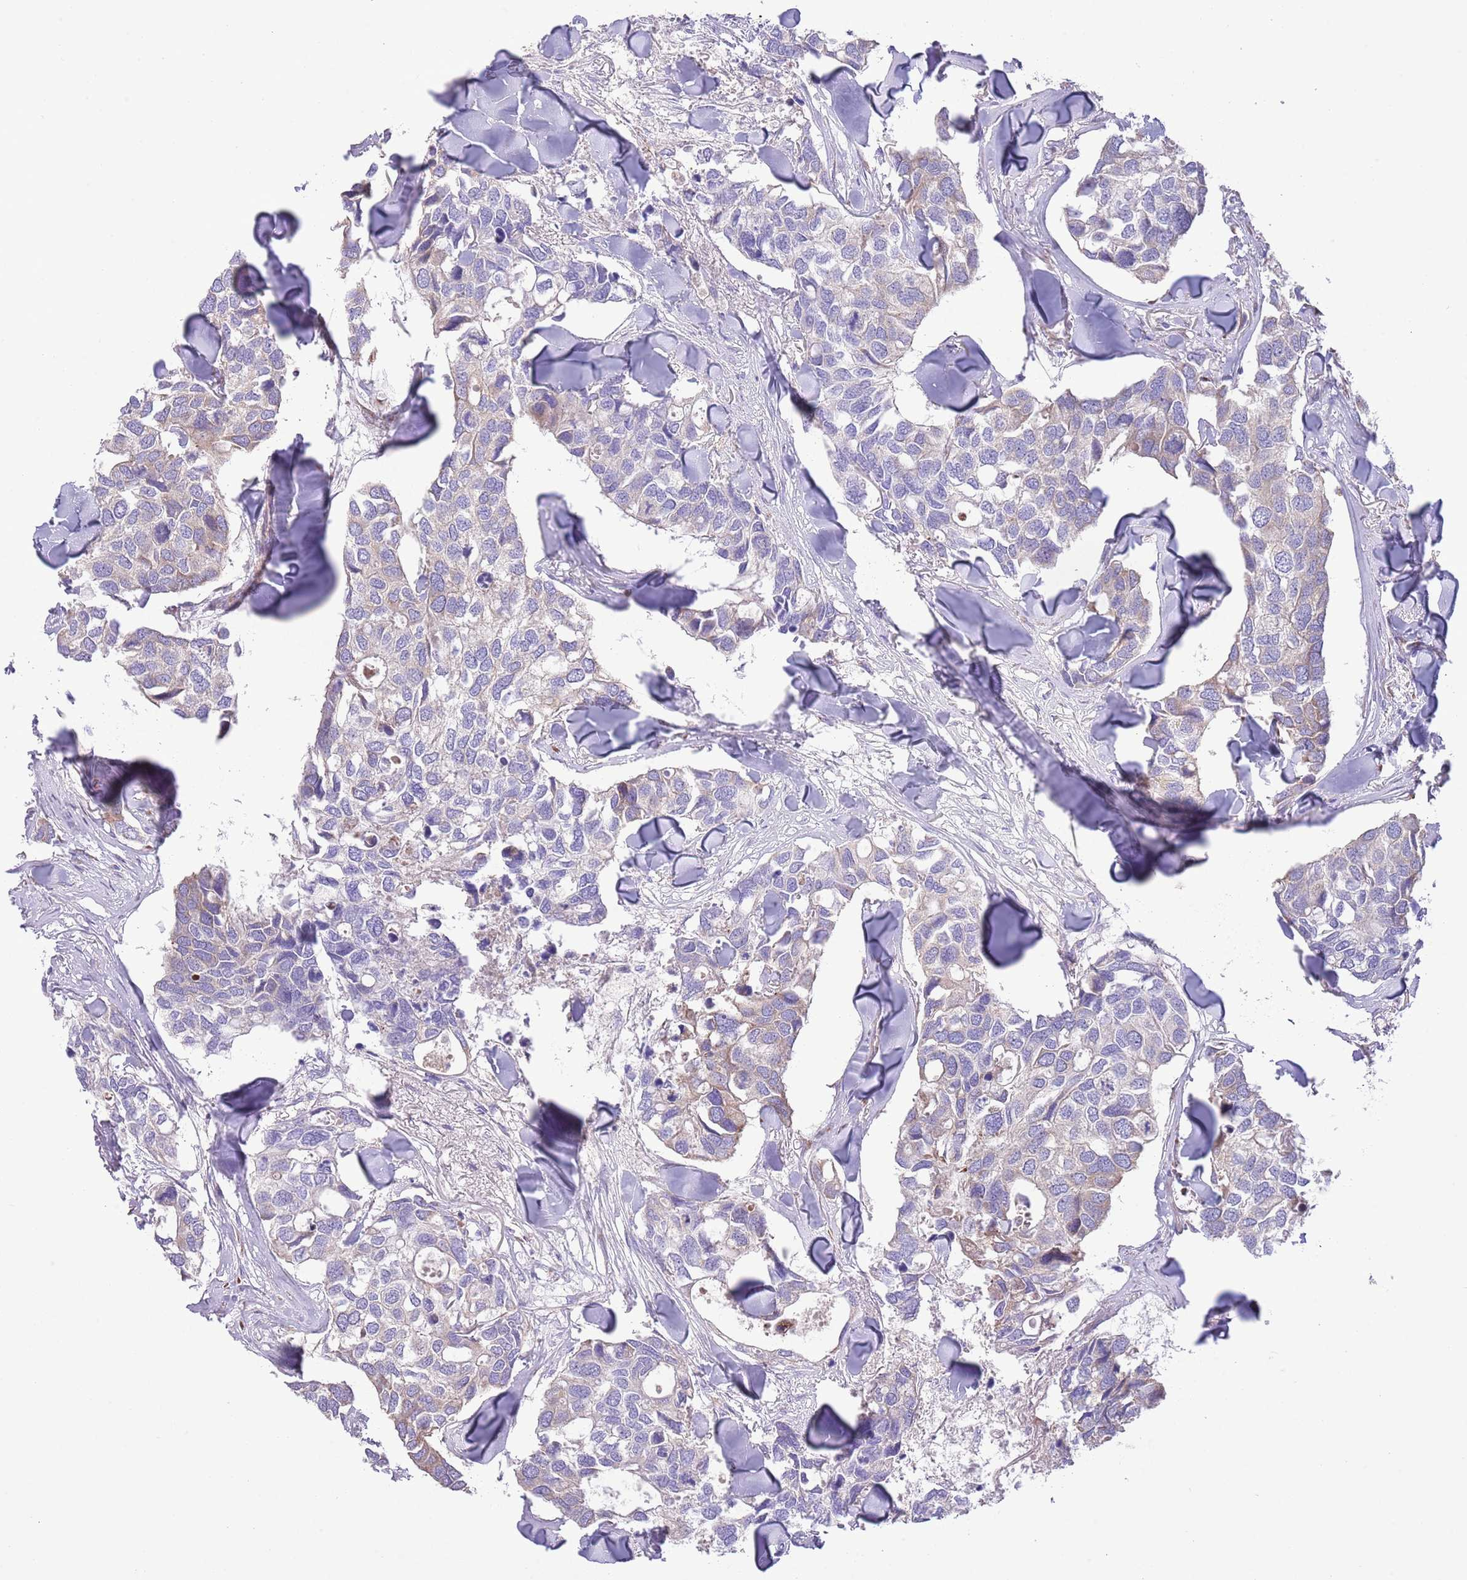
{"staining": {"intensity": "weak", "quantity": "<25%", "location": "cytoplasmic/membranous"}, "tissue": "breast cancer", "cell_type": "Tumor cells", "image_type": "cancer", "snomed": [{"axis": "morphology", "description": "Duct carcinoma"}, {"axis": "topography", "description": "Breast"}], "caption": "High magnification brightfield microscopy of intraductal carcinoma (breast) stained with DAB (3,3'-diaminobenzidine) (brown) and counterstained with hematoxylin (blue): tumor cells show no significant staining.", "gene": "TOMM5", "patient": {"sex": "female", "age": 83}}